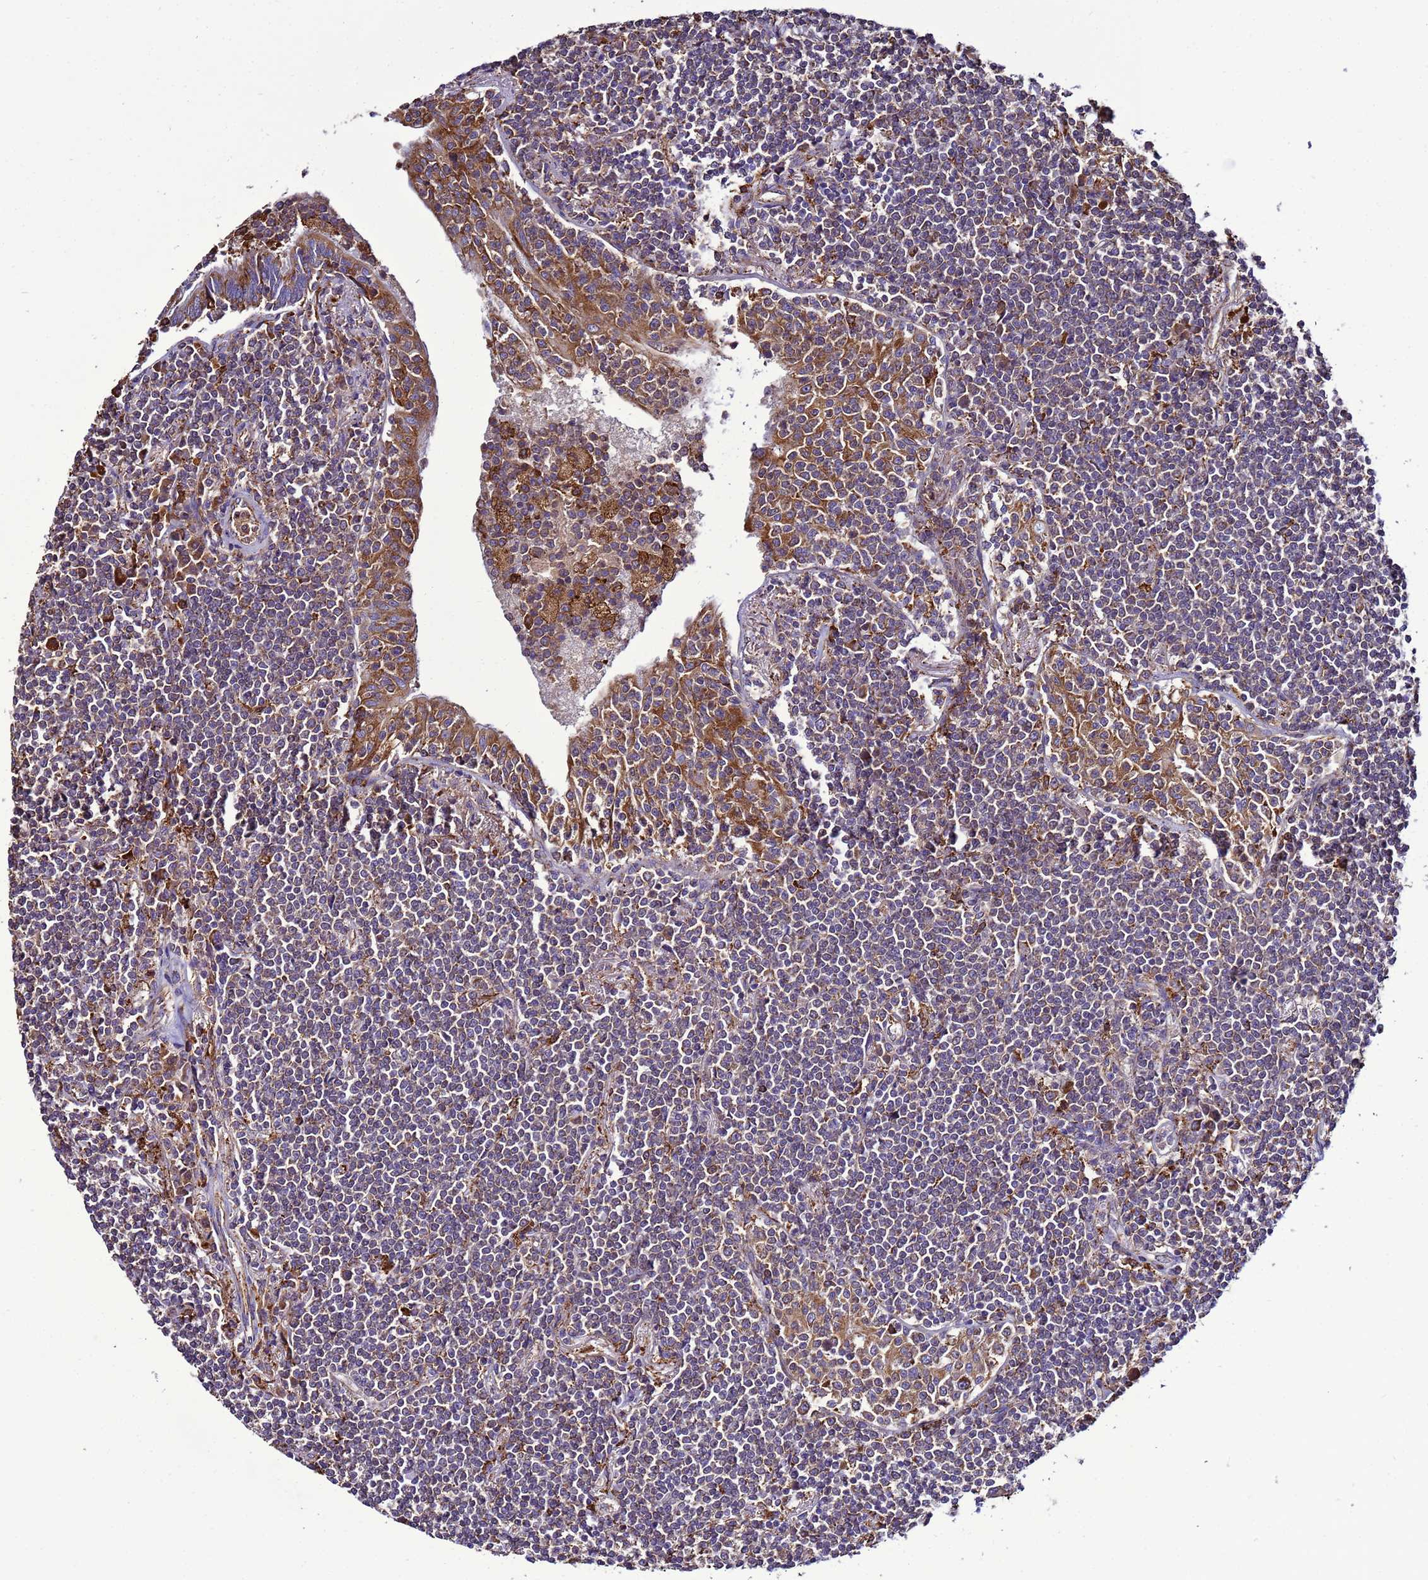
{"staining": {"intensity": "weak", "quantity": ">75%", "location": "cytoplasmic/membranous"}, "tissue": "lymphoma", "cell_type": "Tumor cells", "image_type": "cancer", "snomed": [{"axis": "morphology", "description": "Malignant lymphoma, non-Hodgkin's type, Low grade"}, {"axis": "topography", "description": "Lung"}], "caption": "IHC histopathology image of neoplastic tissue: human lymphoma stained using immunohistochemistry (IHC) reveals low levels of weak protein expression localized specifically in the cytoplasmic/membranous of tumor cells, appearing as a cytoplasmic/membranous brown color.", "gene": "ANTKMT", "patient": {"sex": "female", "age": 71}}